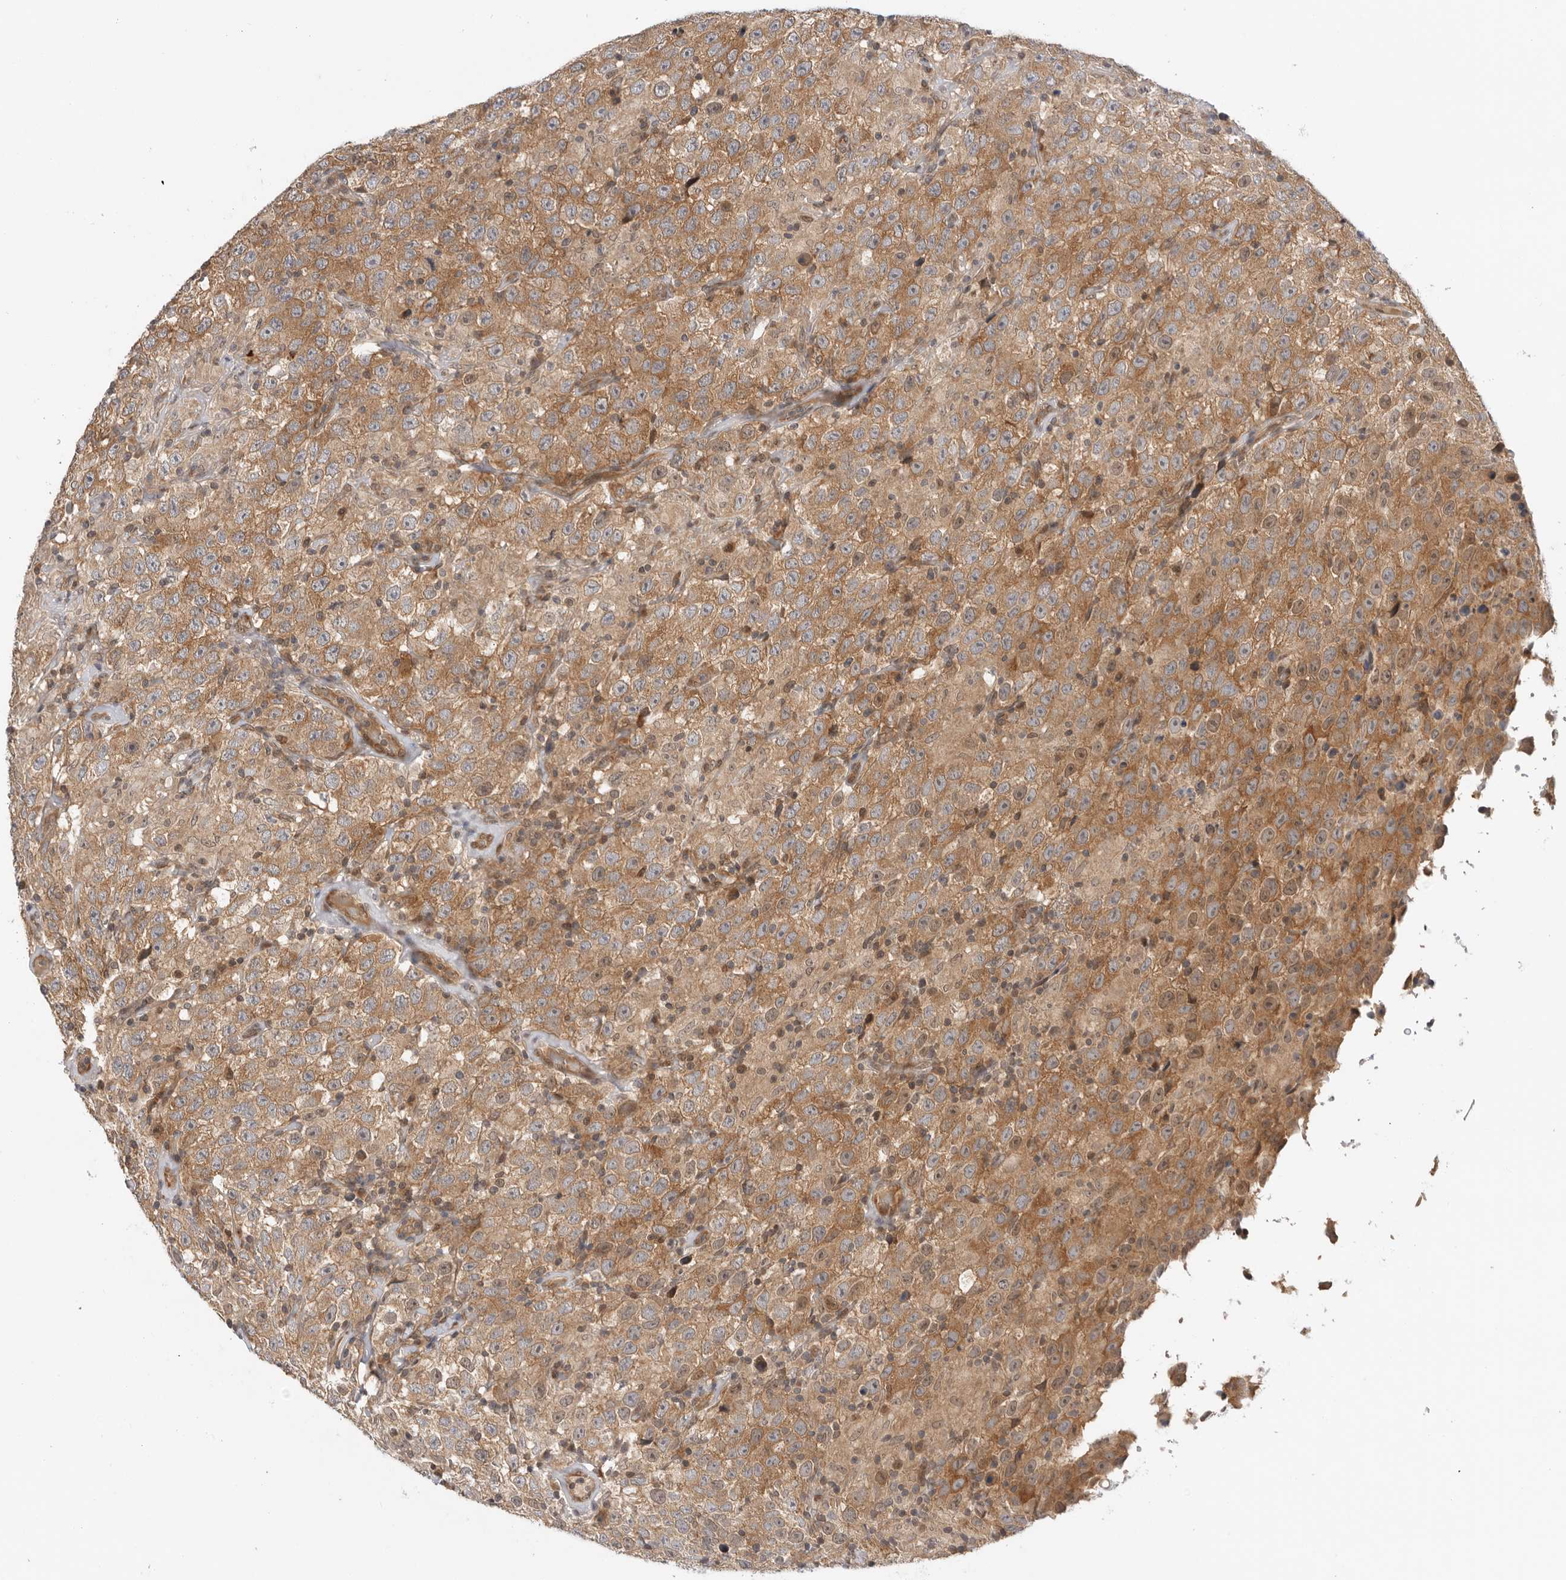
{"staining": {"intensity": "moderate", "quantity": ">75%", "location": "cytoplasmic/membranous"}, "tissue": "testis cancer", "cell_type": "Tumor cells", "image_type": "cancer", "snomed": [{"axis": "morphology", "description": "Seminoma, NOS"}, {"axis": "topography", "description": "Testis"}], "caption": "Testis seminoma stained with IHC shows moderate cytoplasmic/membranous expression in about >75% of tumor cells.", "gene": "DCAF8", "patient": {"sex": "male", "age": 41}}